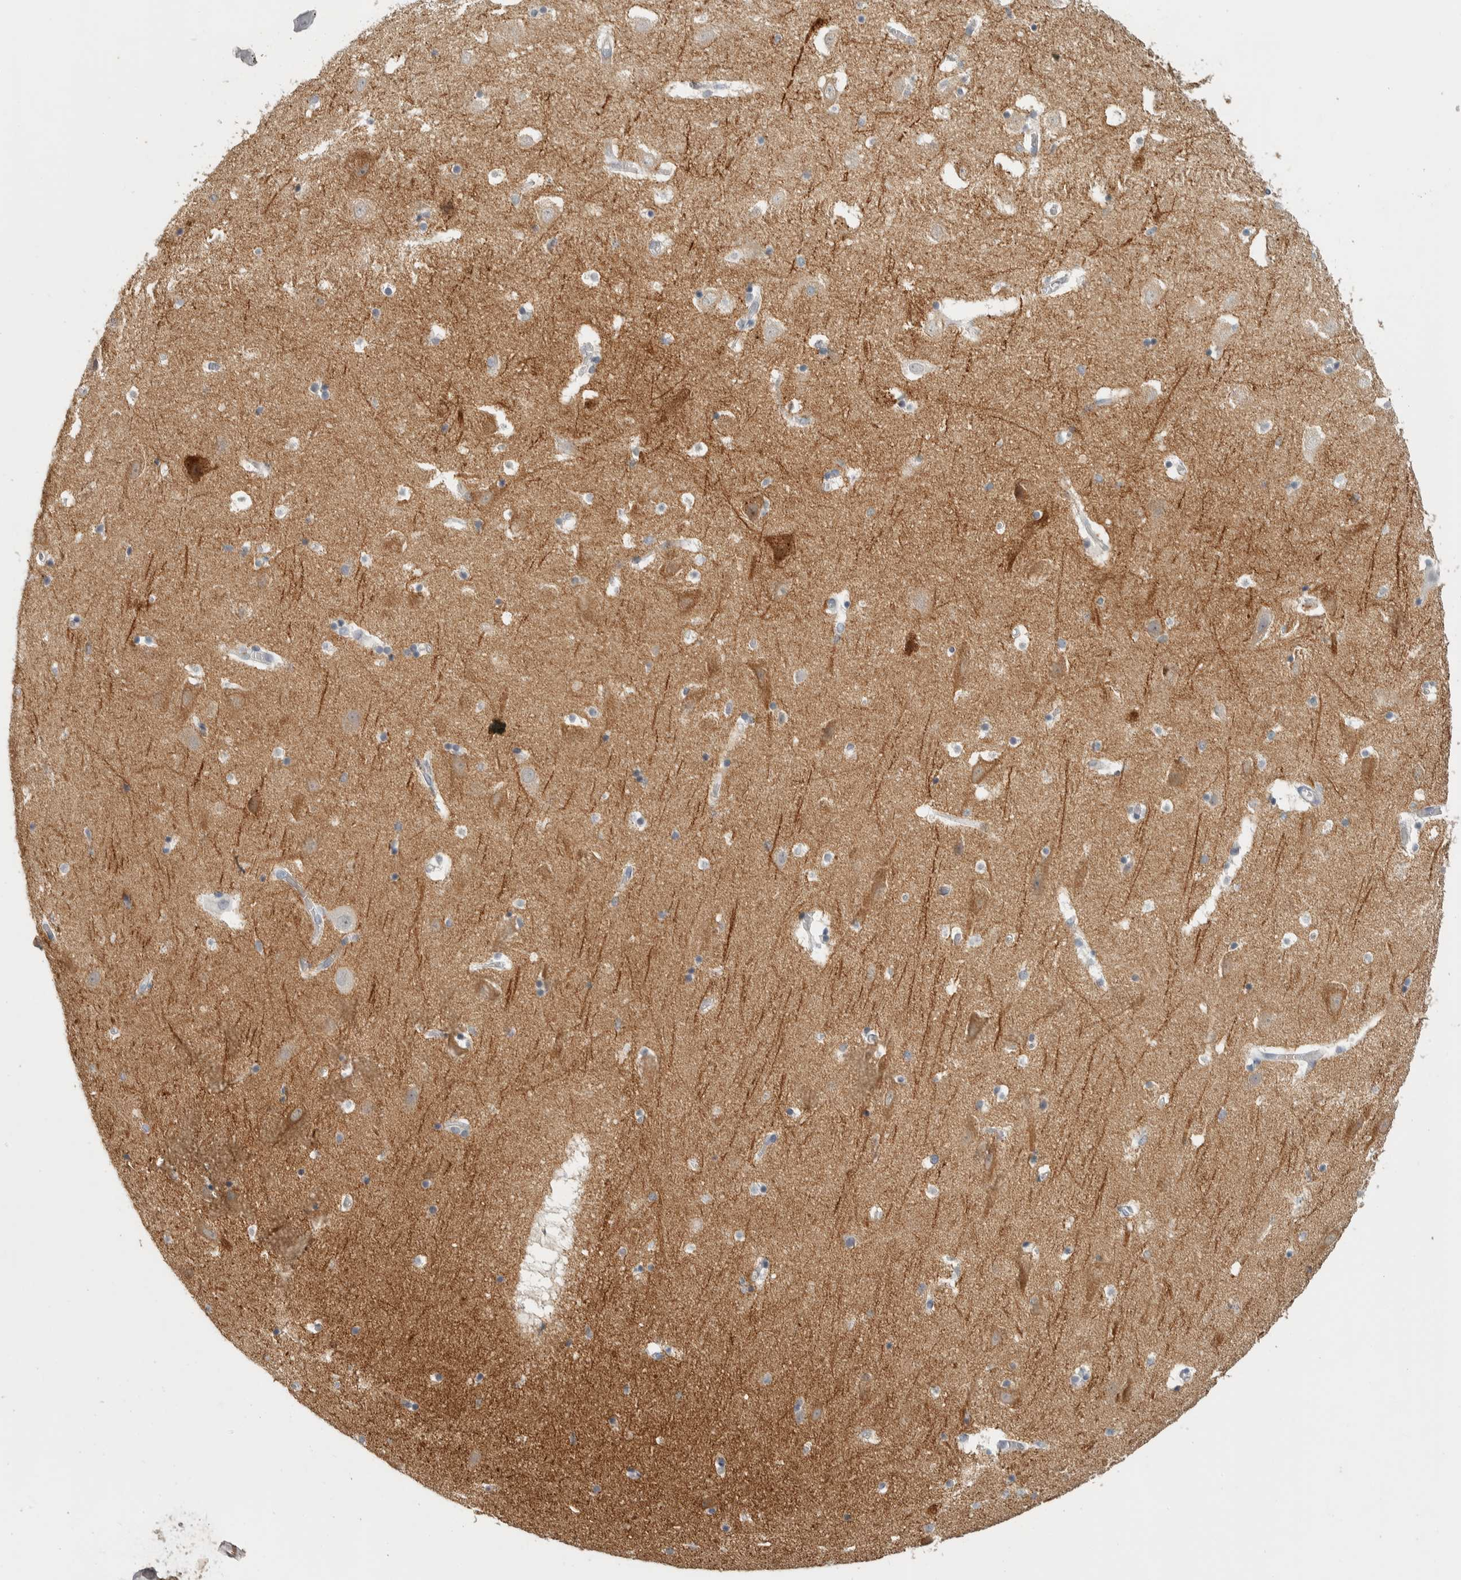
{"staining": {"intensity": "negative", "quantity": "none", "location": "none"}, "tissue": "hippocampus", "cell_type": "Glial cells", "image_type": "normal", "snomed": [{"axis": "morphology", "description": "Normal tissue, NOS"}, {"axis": "topography", "description": "Hippocampus"}], "caption": "This is an immunohistochemistry histopathology image of benign human hippocampus. There is no staining in glial cells.", "gene": "DCAF10", "patient": {"sex": "male", "age": 45}}